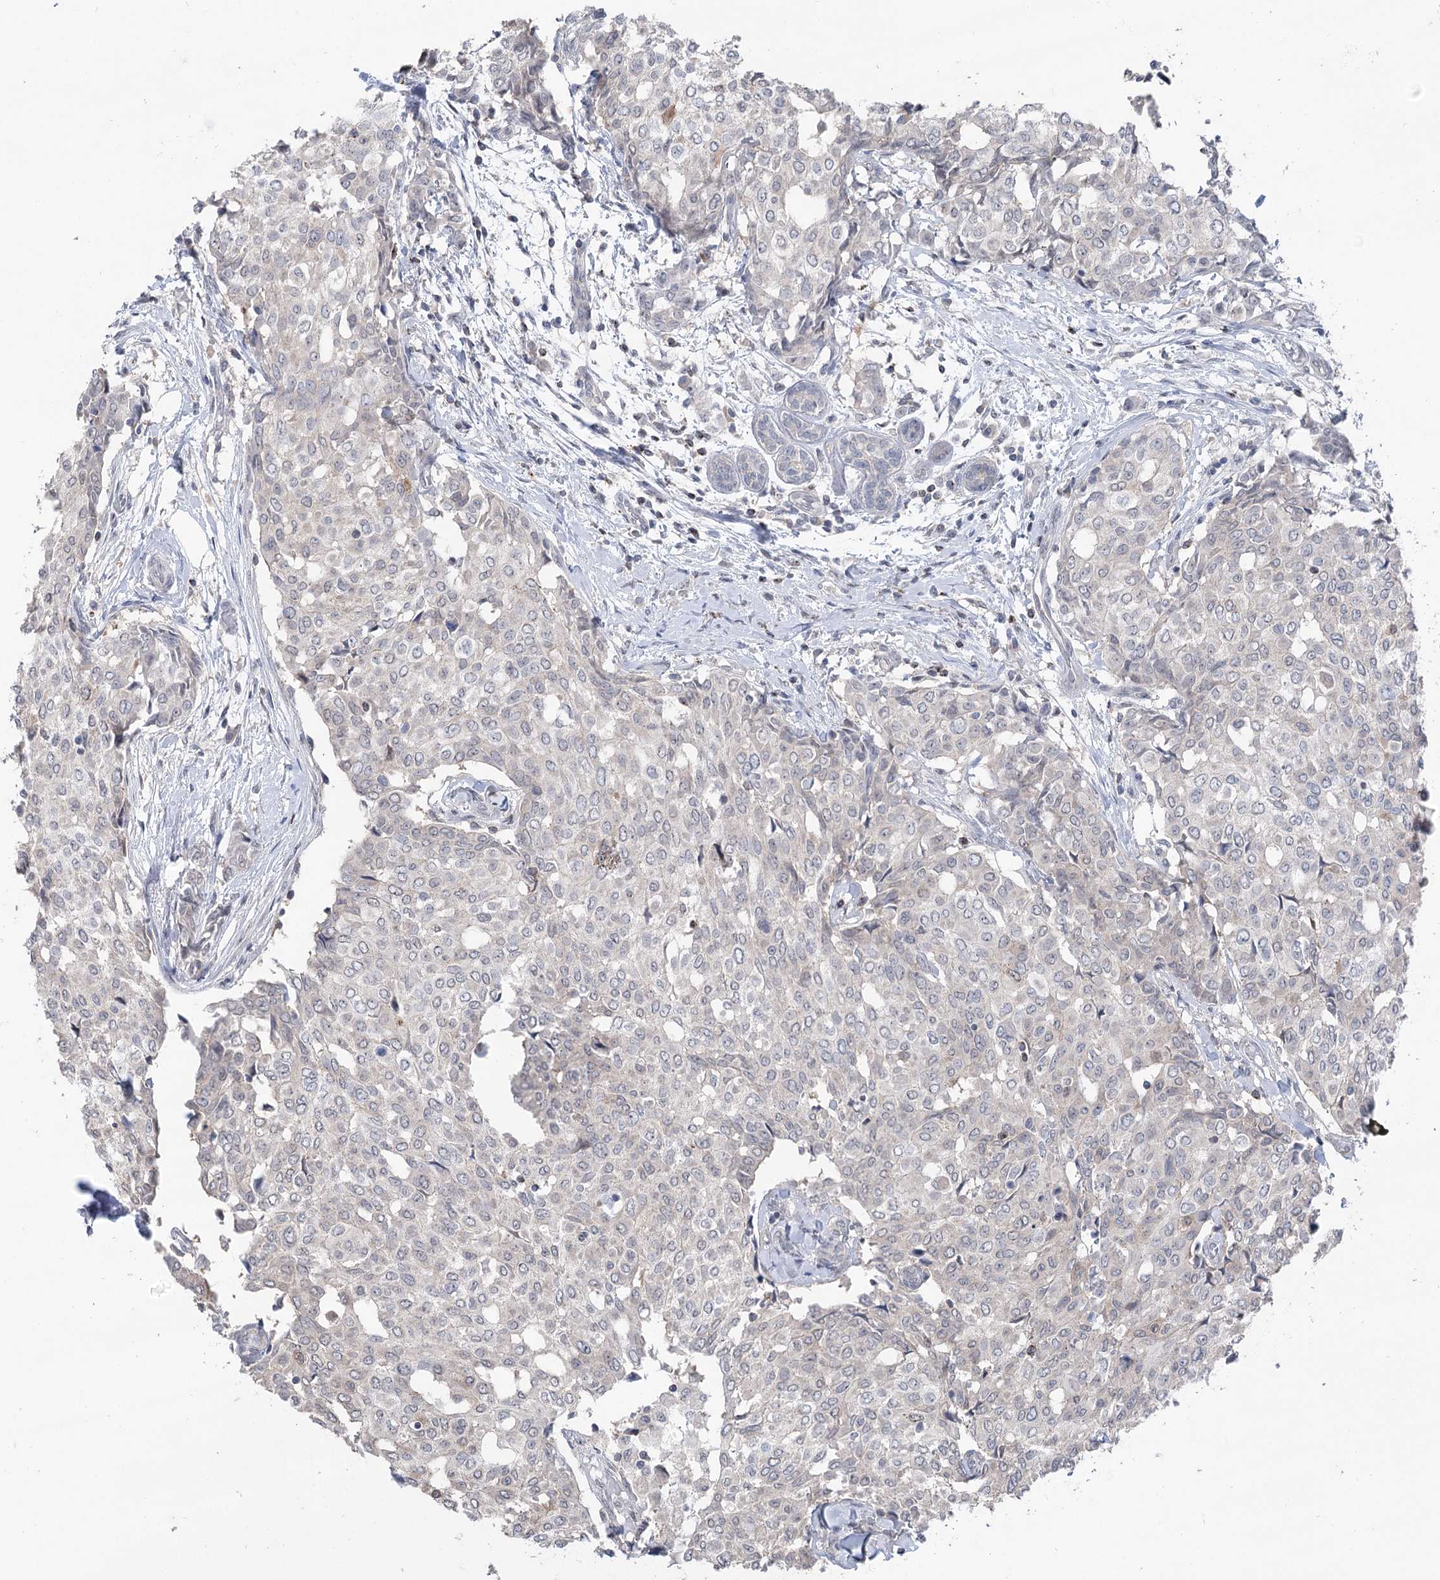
{"staining": {"intensity": "negative", "quantity": "none", "location": "none"}, "tissue": "breast cancer", "cell_type": "Tumor cells", "image_type": "cancer", "snomed": [{"axis": "morphology", "description": "Lobular carcinoma"}, {"axis": "topography", "description": "Breast"}], "caption": "A histopathology image of human breast lobular carcinoma is negative for staining in tumor cells. (Immunohistochemistry, brightfield microscopy, high magnification).", "gene": "CCSER2", "patient": {"sex": "female", "age": 51}}